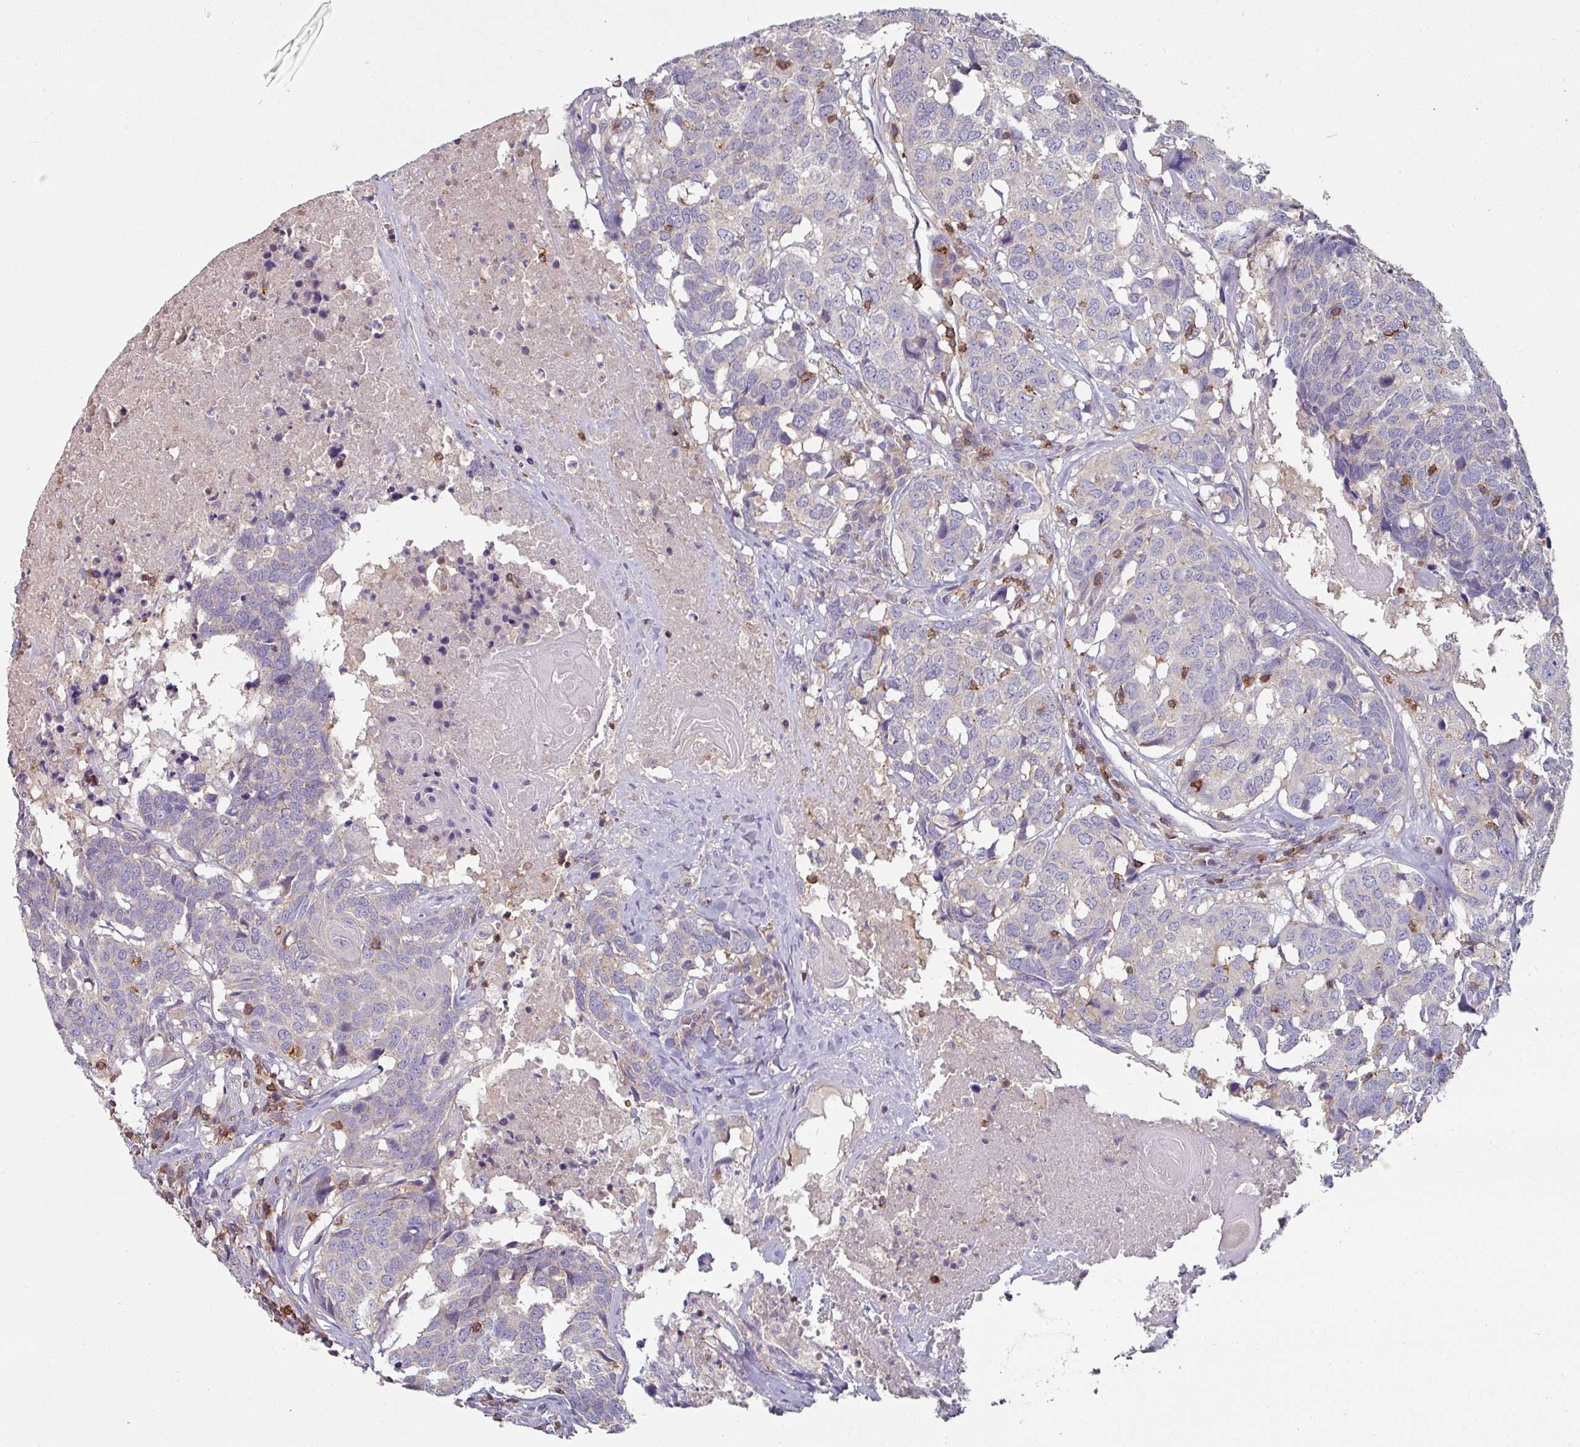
{"staining": {"intensity": "negative", "quantity": "none", "location": "none"}, "tissue": "head and neck cancer", "cell_type": "Tumor cells", "image_type": "cancer", "snomed": [{"axis": "morphology", "description": "Squamous cell carcinoma, NOS"}, {"axis": "topography", "description": "Head-Neck"}], "caption": "Head and neck cancer stained for a protein using immunohistochemistry (IHC) exhibits no positivity tumor cells.", "gene": "CD3G", "patient": {"sex": "male", "age": 66}}